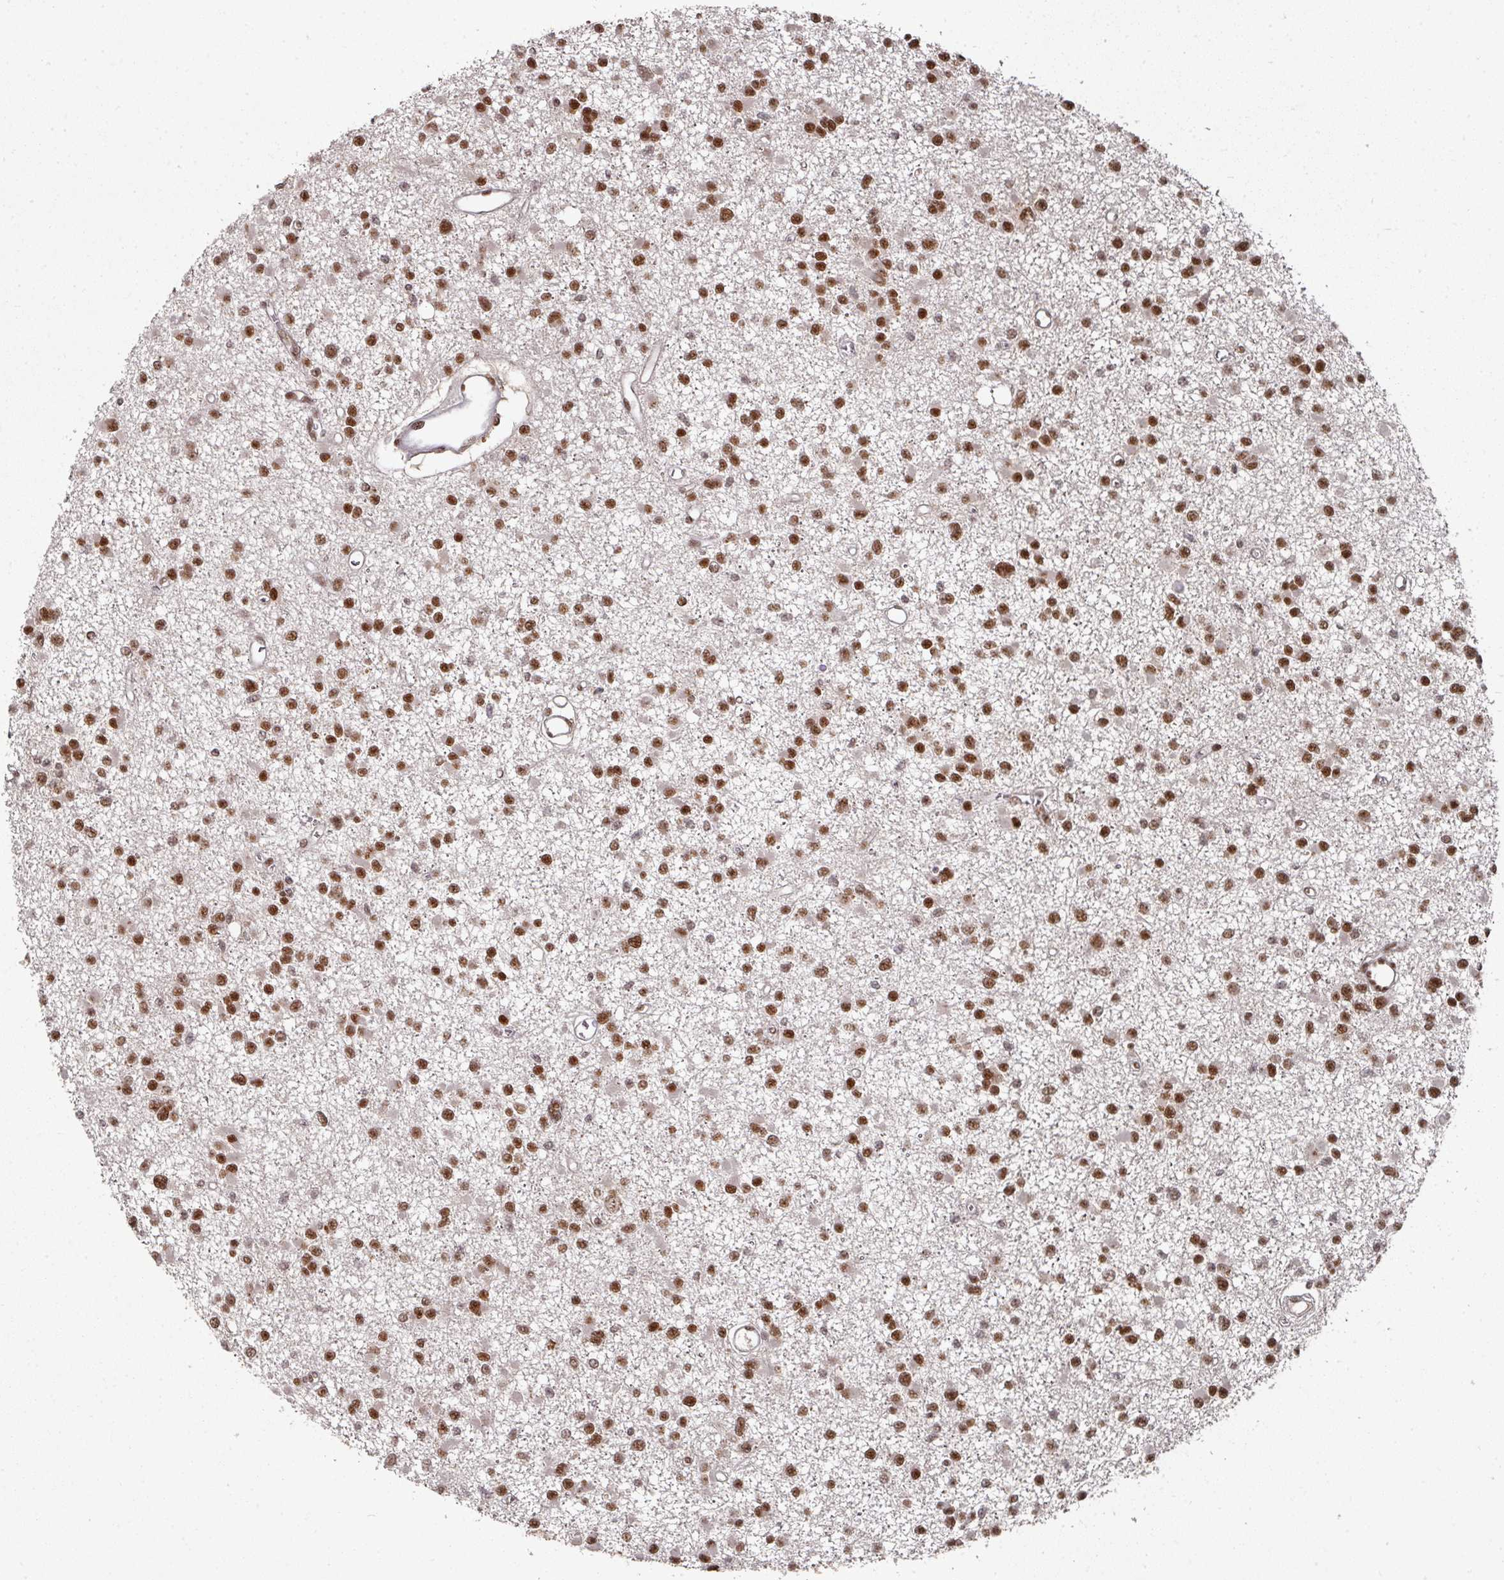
{"staining": {"intensity": "moderate", "quantity": ">75%", "location": "nuclear"}, "tissue": "glioma", "cell_type": "Tumor cells", "image_type": "cancer", "snomed": [{"axis": "morphology", "description": "Glioma, malignant, Low grade"}, {"axis": "topography", "description": "Brain"}], "caption": "About >75% of tumor cells in human glioma display moderate nuclear protein staining as visualized by brown immunohistochemical staining.", "gene": "MEPCE", "patient": {"sex": "female", "age": 22}}